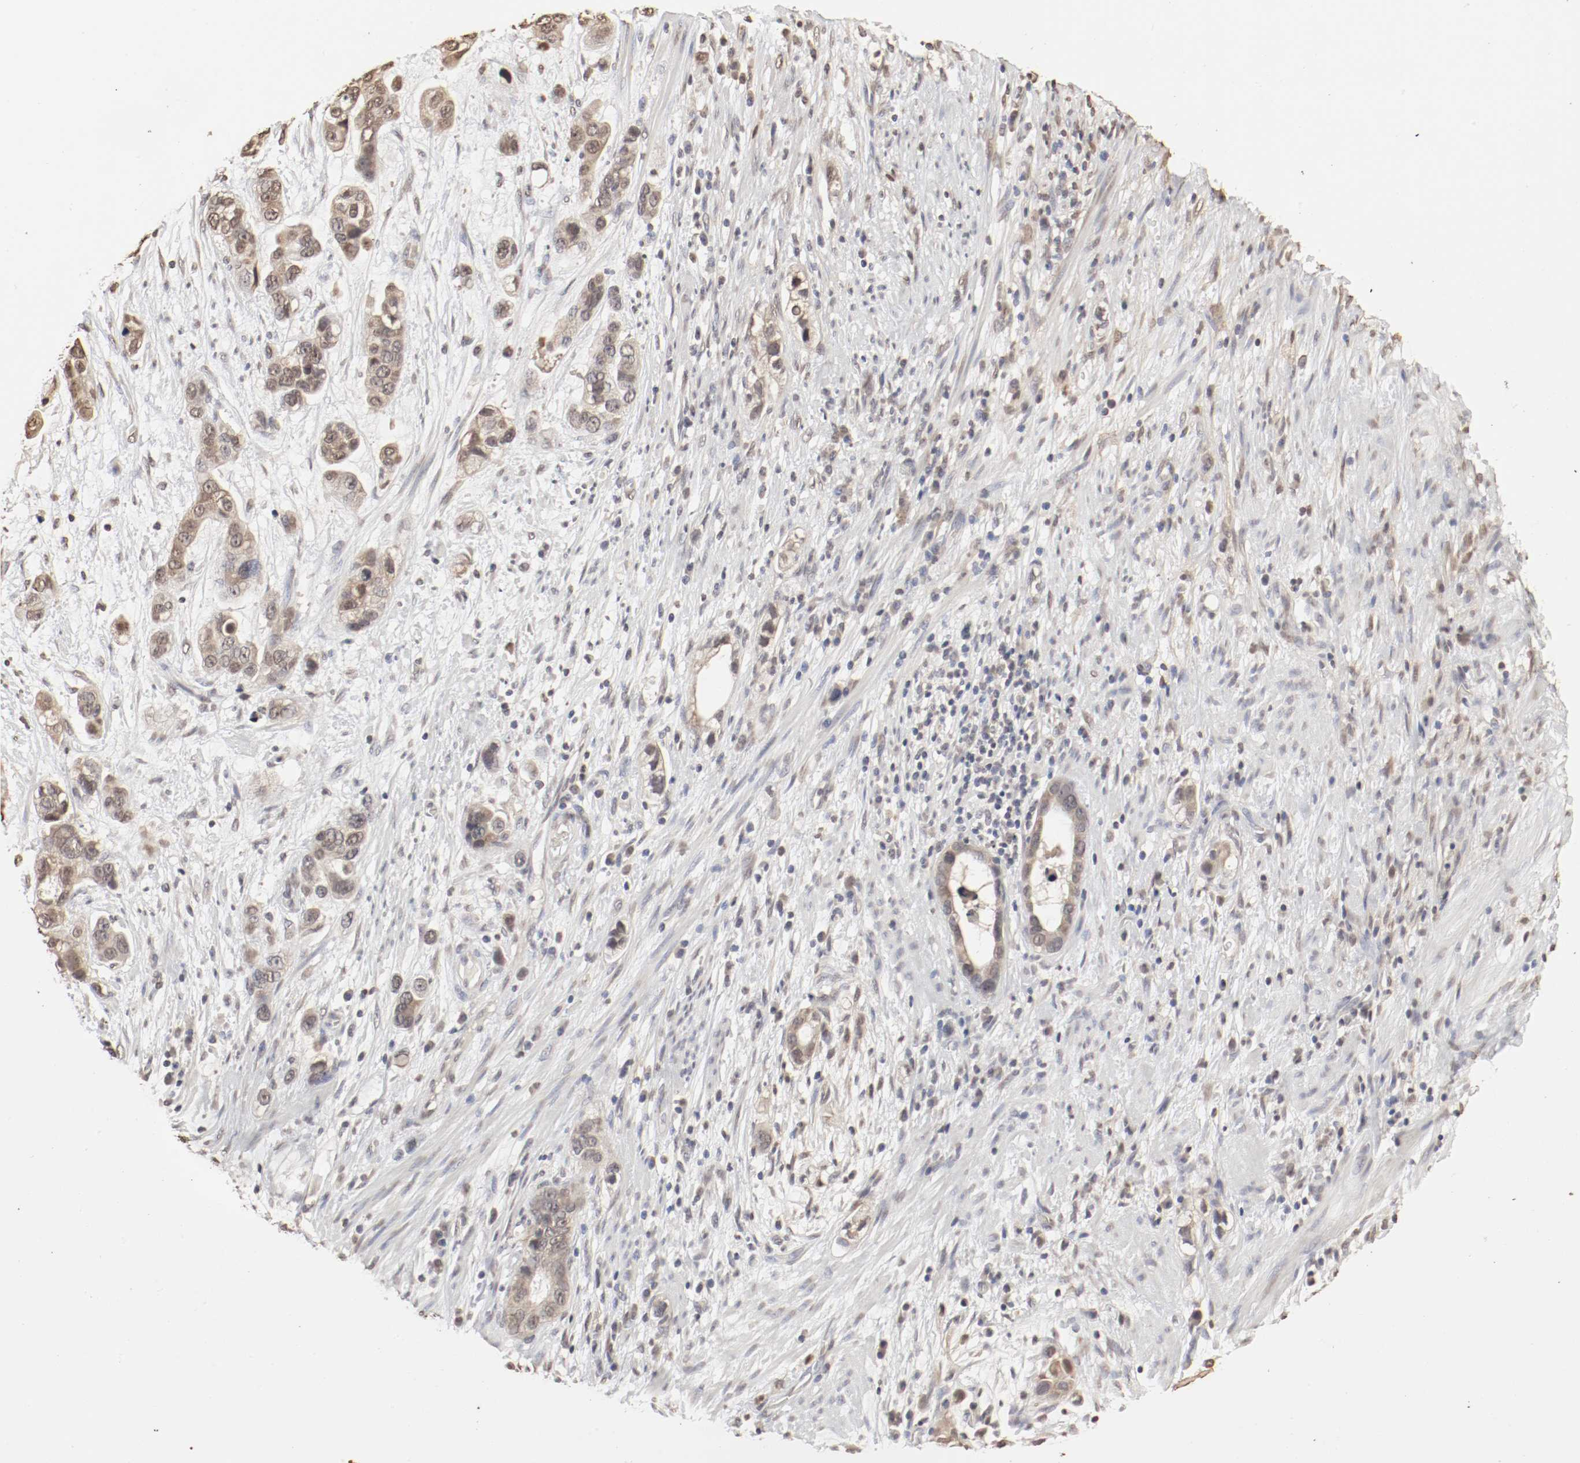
{"staining": {"intensity": "moderate", "quantity": ">75%", "location": "cytoplasmic/membranous,nuclear"}, "tissue": "stomach cancer", "cell_type": "Tumor cells", "image_type": "cancer", "snomed": [{"axis": "morphology", "description": "Adenocarcinoma, NOS"}, {"axis": "topography", "description": "Stomach, lower"}], "caption": "An image of stomach cancer stained for a protein shows moderate cytoplasmic/membranous and nuclear brown staining in tumor cells.", "gene": "WASL", "patient": {"sex": "female", "age": 93}}